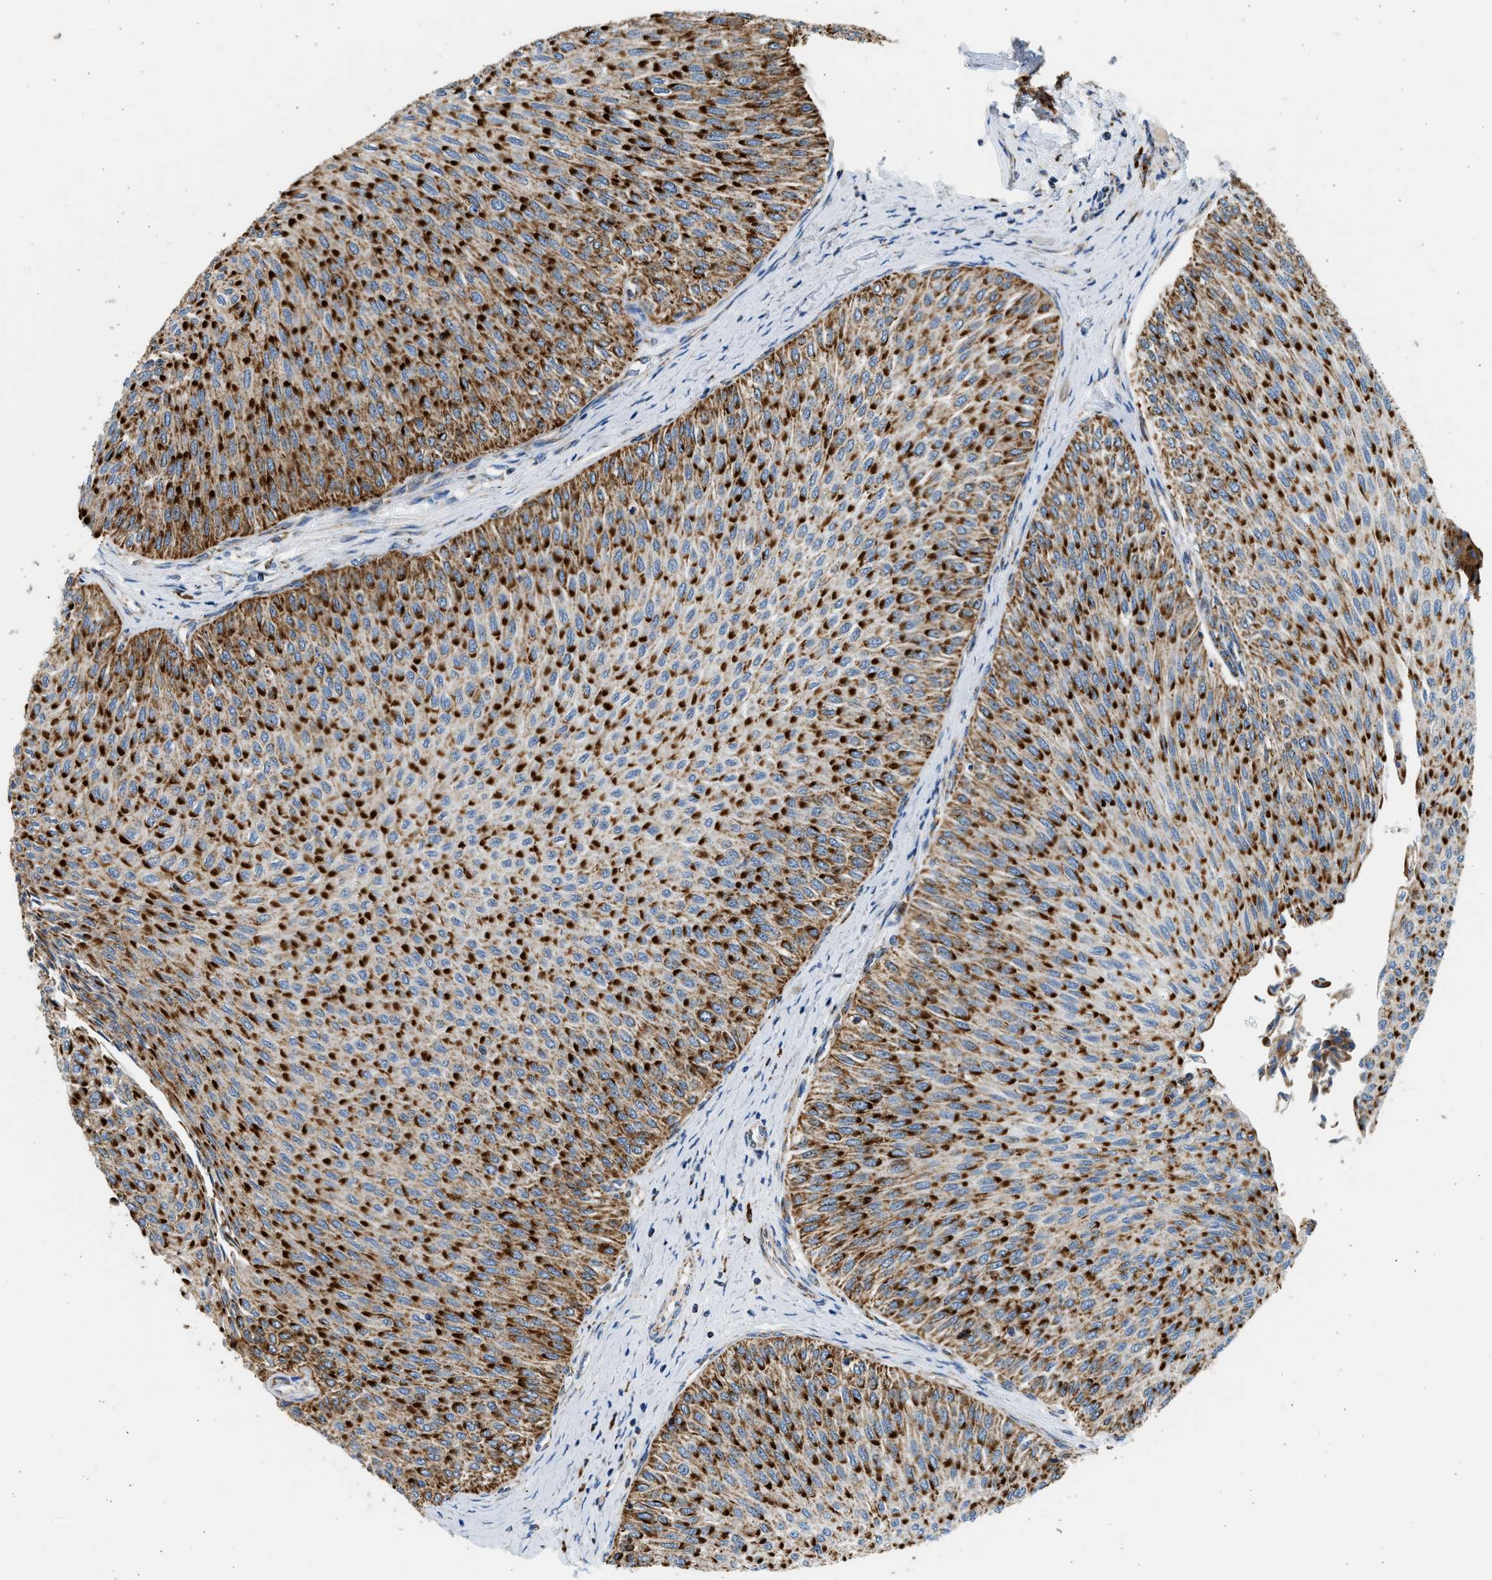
{"staining": {"intensity": "strong", "quantity": ">75%", "location": "cytoplasmic/membranous"}, "tissue": "urothelial cancer", "cell_type": "Tumor cells", "image_type": "cancer", "snomed": [{"axis": "morphology", "description": "Urothelial carcinoma, Low grade"}, {"axis": "topography", "description": "Urinary bladder"}], "caption": "Tumor cells exhibit high levels of strong cytoplasmic/membranous positivity in approximately >75% of cells in human urothelial cancer.", "gene": "KCNMB3", "patient": {"sex": "male", "age": 78}}